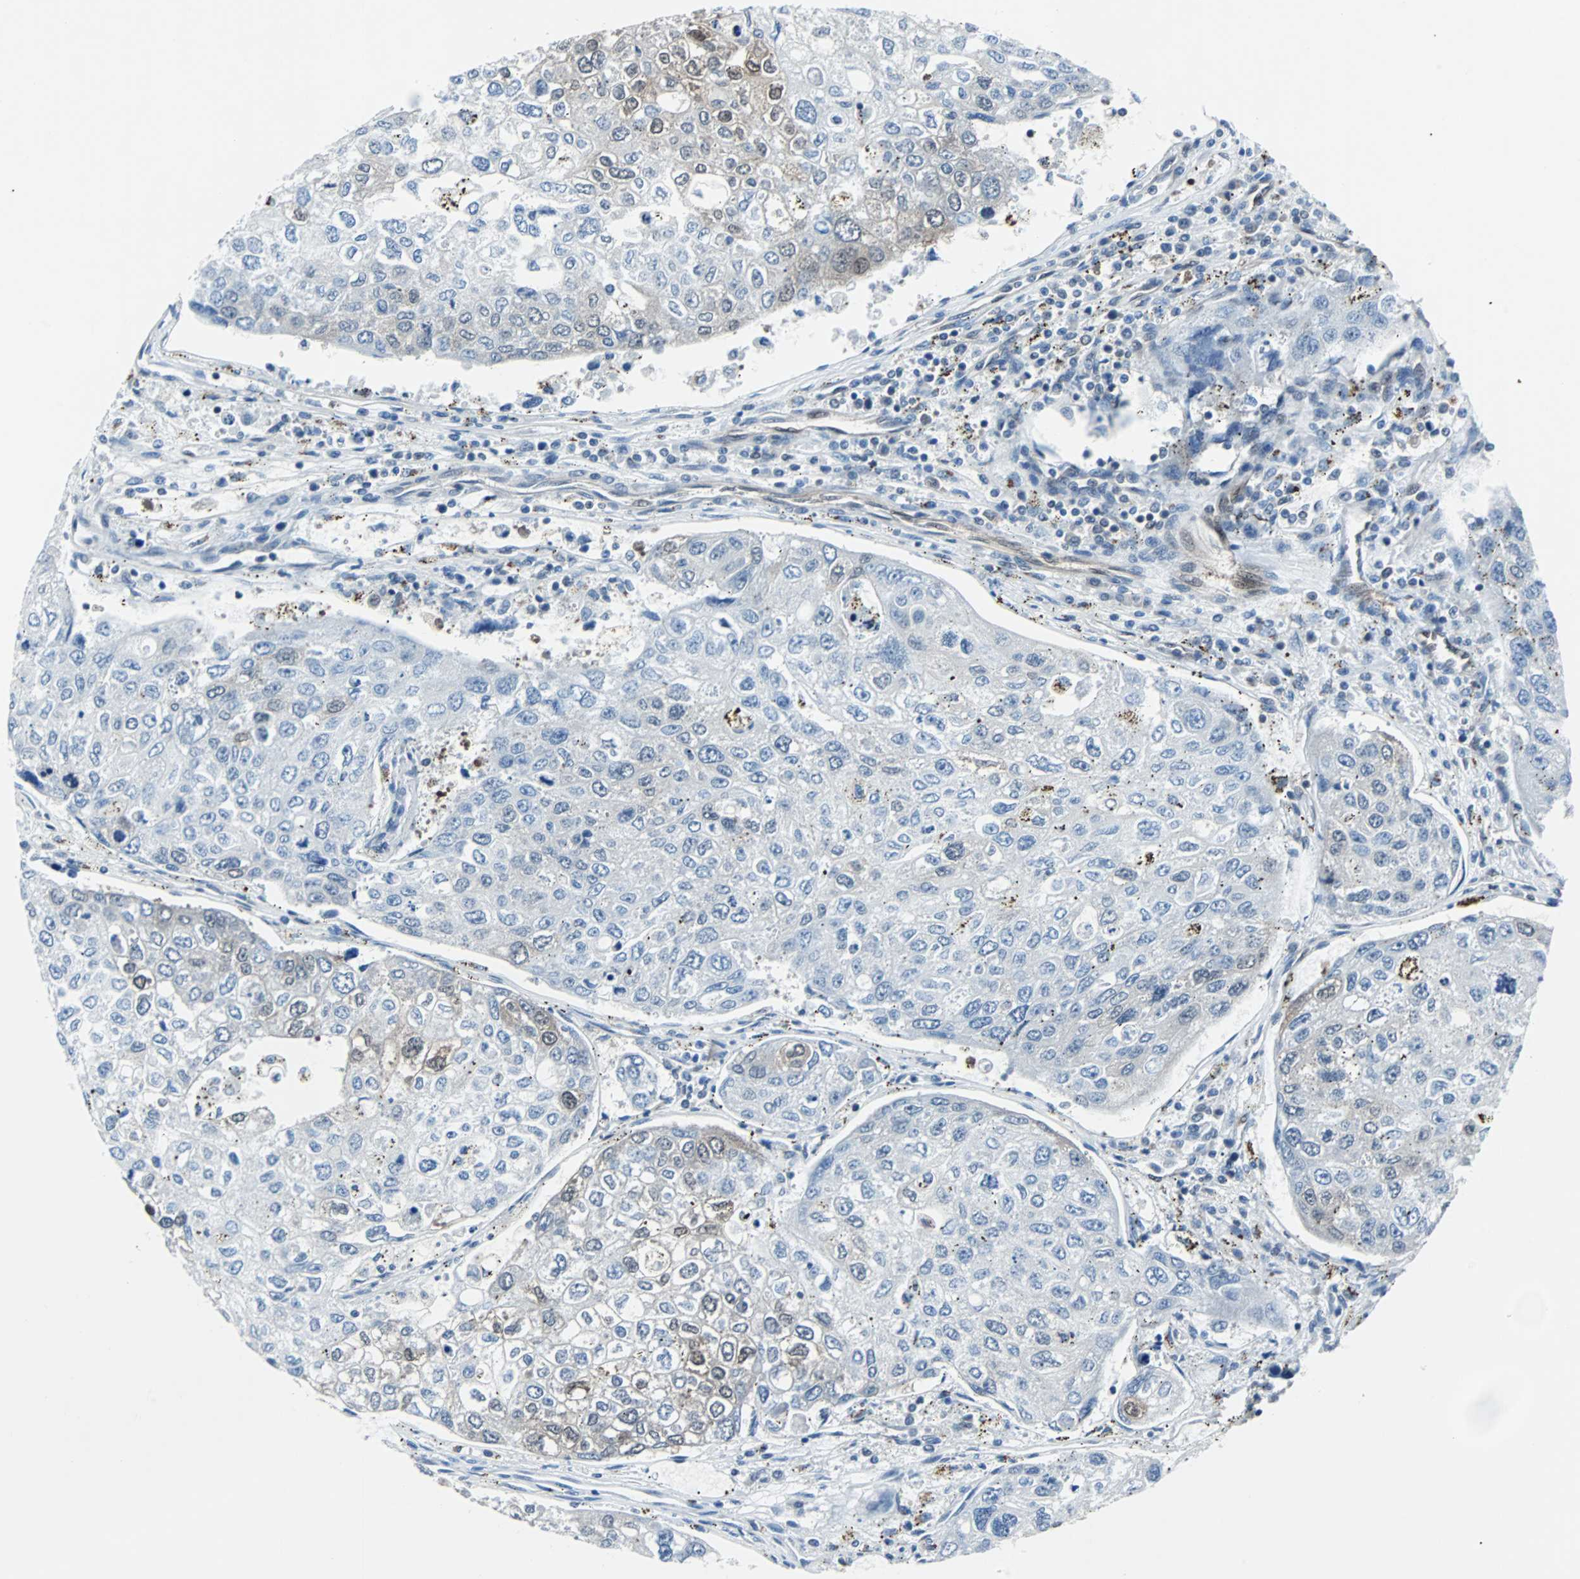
{"staining": {"intensity": "moderate", "quantity": "25%-75%", "location": "cytoplasmic/membranous,nuclear"}, "tissue": "urothelial cancer", "cell_type": "Tumor cells", "image_type": "cancer", "snomed": [{"axis": "morphology", "description": "Urothelial carcinoma, High grade"}, {"axis": "topography", "description": "Lymph node"}, {"axis": "topography", "description": "Urinary bladder"}], "caption": "High-power microscopy captured an immunohistochemistry micrograph of urothelial carcinoma (high-grade), revealing moderate cytoplasmic/membranous and nuclear positivity in about 25%-75% of tumor cells. (IHC, brightfield microscopy, high magnification).", "gene": "MAP2K6", "patient": {"sex": "male", "age": 51}}